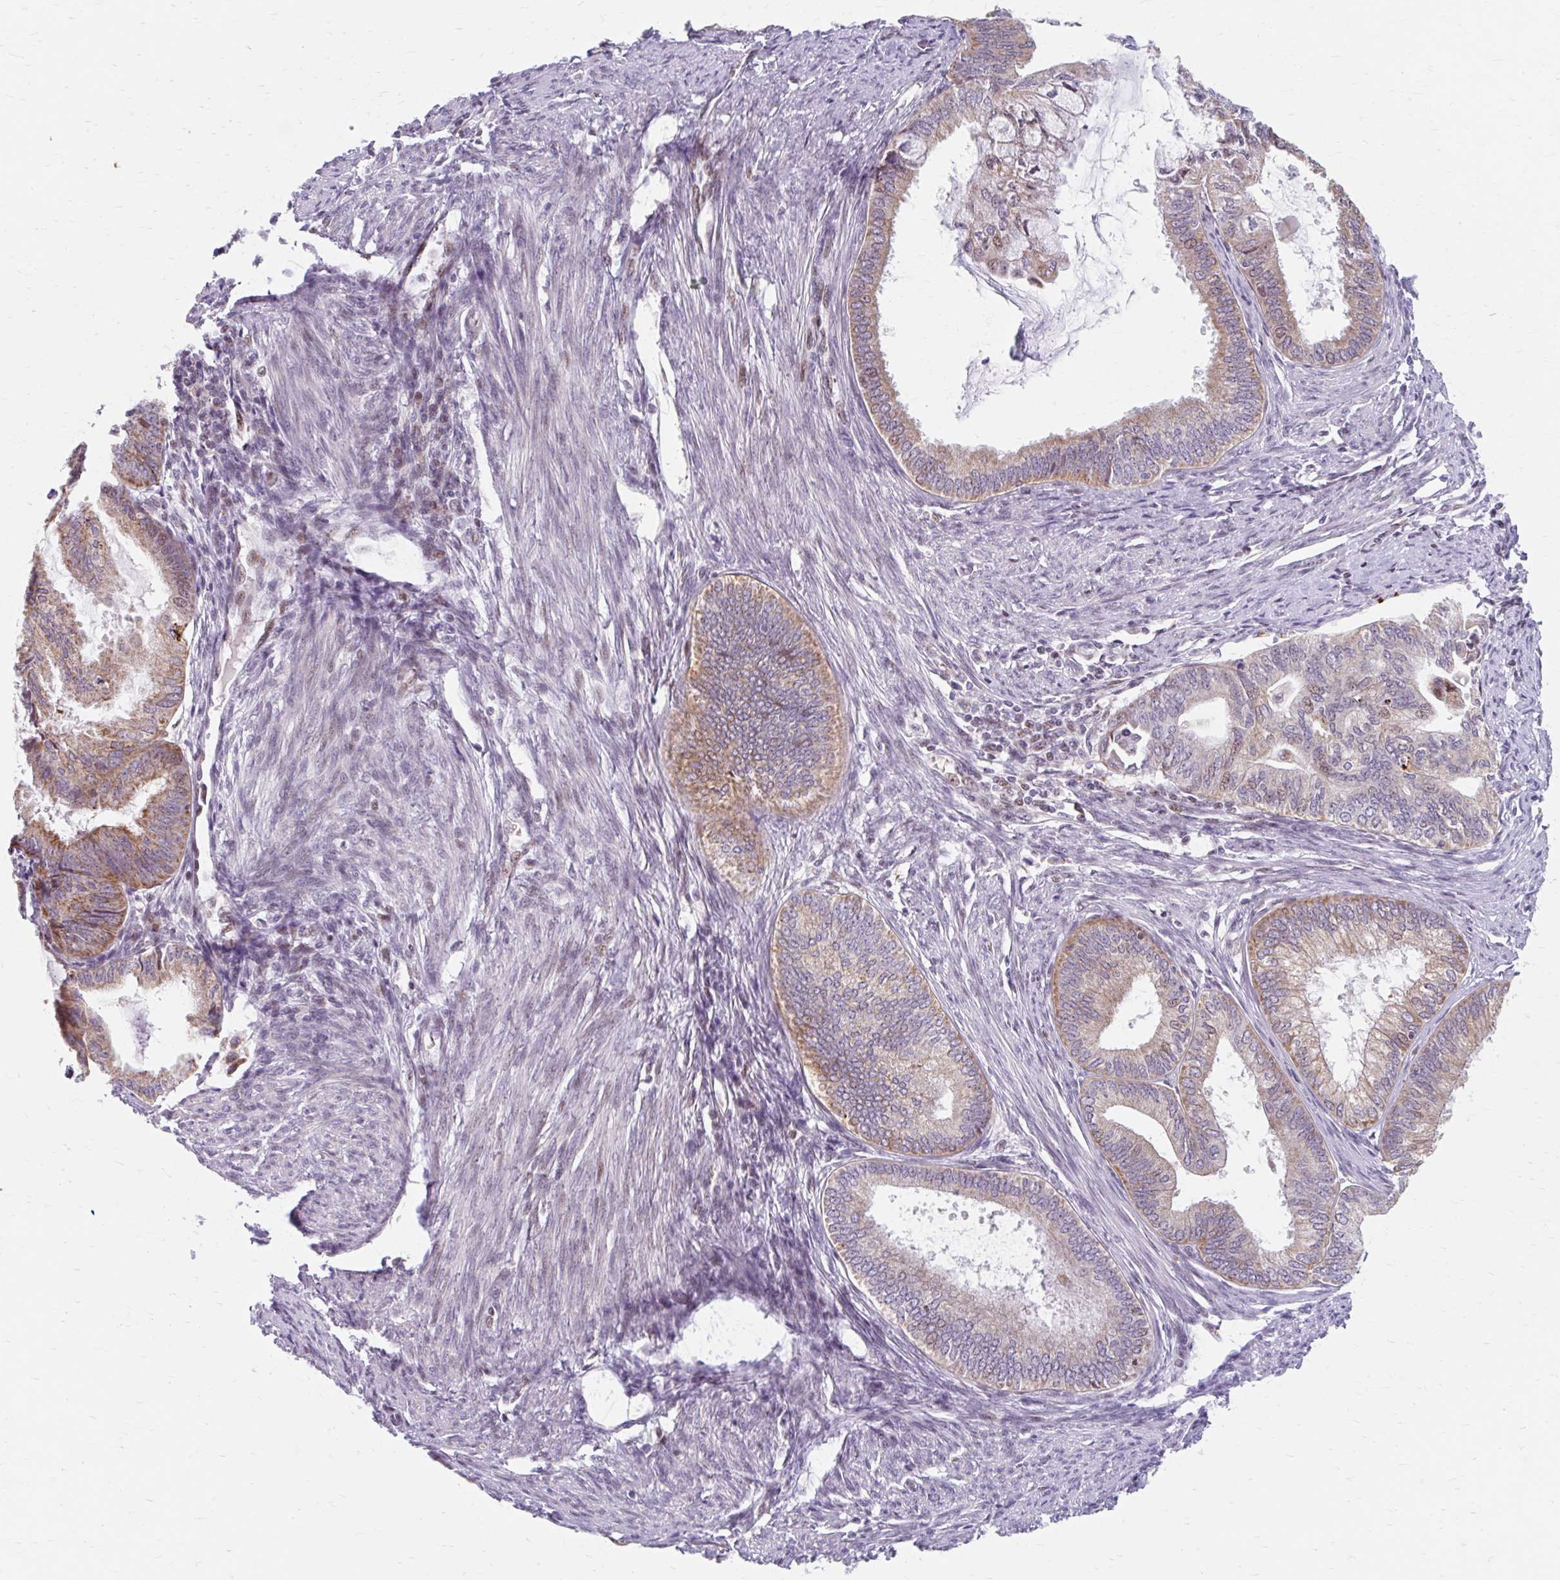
{"staining": {"intensity": "moderate", "quantity": "25%-75%", "location": "cytoplasmic/membranous"}, "tissue": "endometrial cancer", "cell_type": "Tumor cells", "image_type": "cancer", "snomed": [{"axis": "morphology", "description": "Adenocarcinoma, NOS"}, {"axis": "topography", "description": "Endometrium"}], "caption": "Immunohistochemistry (IHC) (DAB (3,3'-diaminobenzidine)) staining of human endometrial cancer (adenocarcinoma) displays moderate cytoplasmic/membranous protein staining in about 25%-75% of tumor cells.", "gene": "BEAN1", "patient": {"sex": "female", "age": 86}}